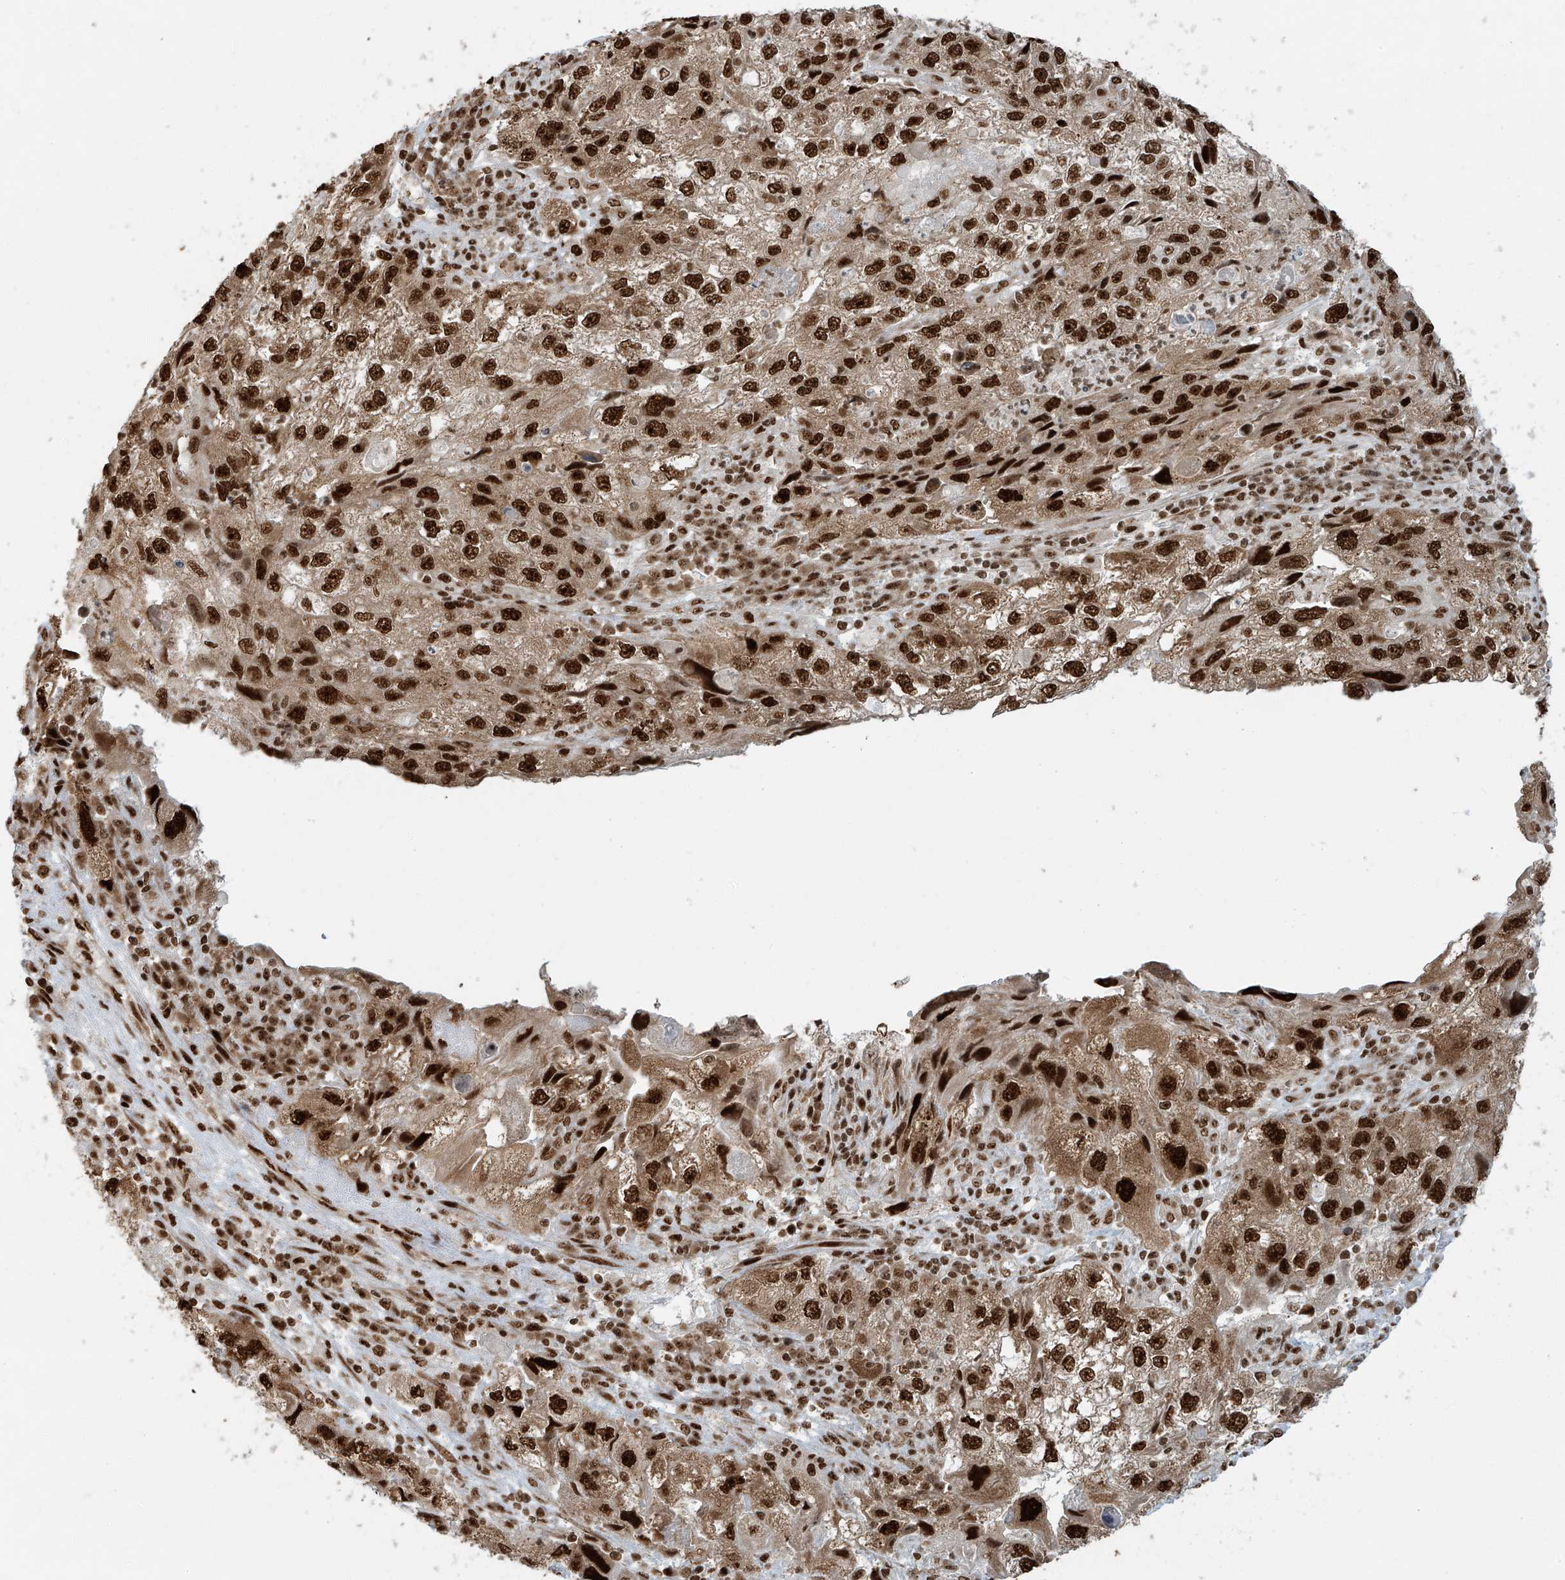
{"staining": {"intensity": "strong", "quantity": ">75%", "location": "cytoplasmic/membranous,nuclear"}, "tissue": "endometrial cancer", "cell_type": "Tumor cells", "image_type": "cancer", "snomed": [{"axis": "morphology", "description": "Adenocarcinoma, NOS"}, {"axis": "topography", "description": "Endometrium"}], "caption": "Immunohistochemical staining of human endometrial adenocarcinoma reveals strong cytoplasmic/membranous and nuclear protein positivity in approximately >75% of tumor cells. Immunohistochemistry stains the protein of interest in brown and the nuclei are stained blue.", "gene": "FAM193B", "patient": {"sex": "female", "age": 49}}